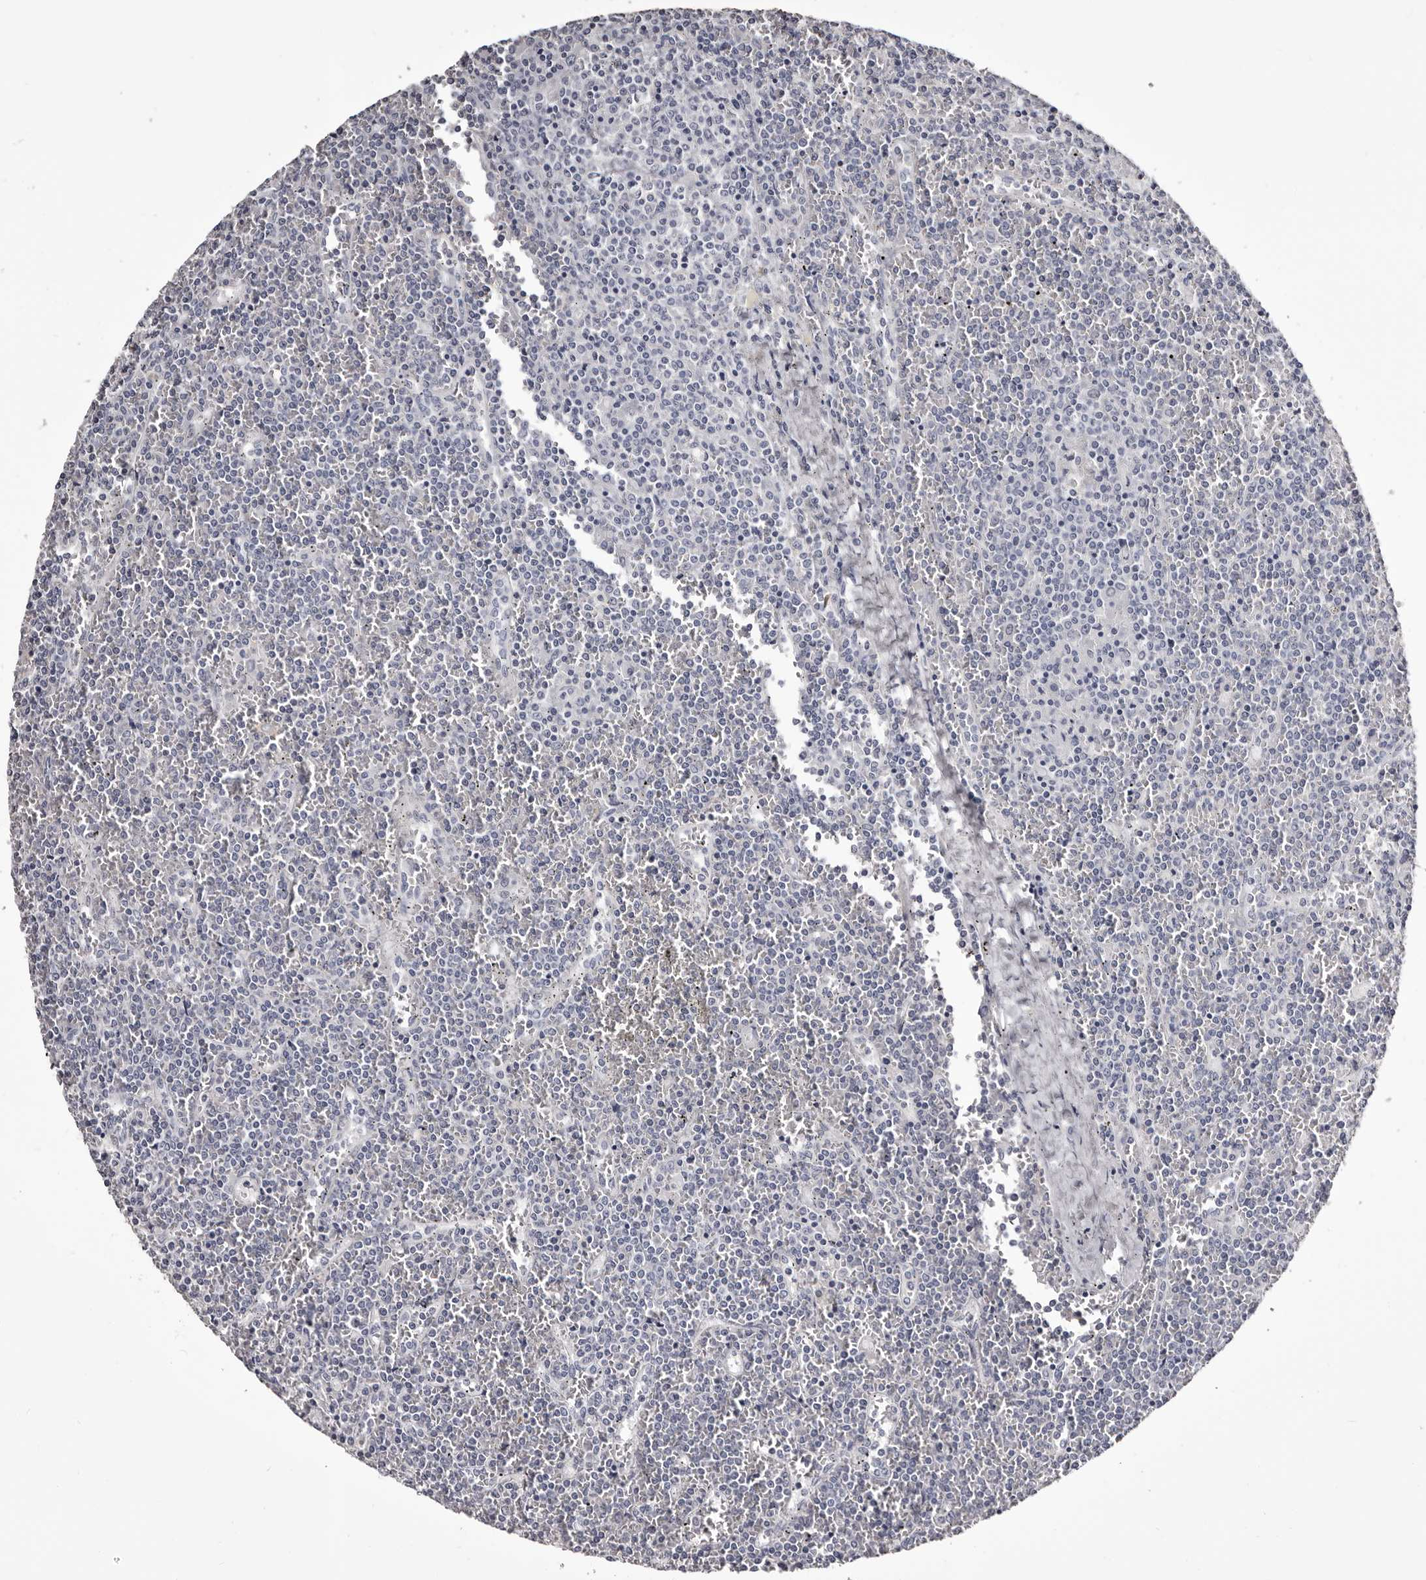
{"staining": {"intensity": "negative", "quantity": "none", "location": "none"}, "tissue": "lymphoma", "cell_type": "Tumor cells", "image_type": "cancer", "snomed": [{"axis": "morphology", "description": "Malignant lymphoma, non-Hodgkin's type, Low grade"}, {"axis": "topography", "description": "Spleen"}], "caption": "Tumor cells show no significant protein expression in lymphoma.", "gene": "LAD1", "patient": {"sex": "female", "age": 19}}